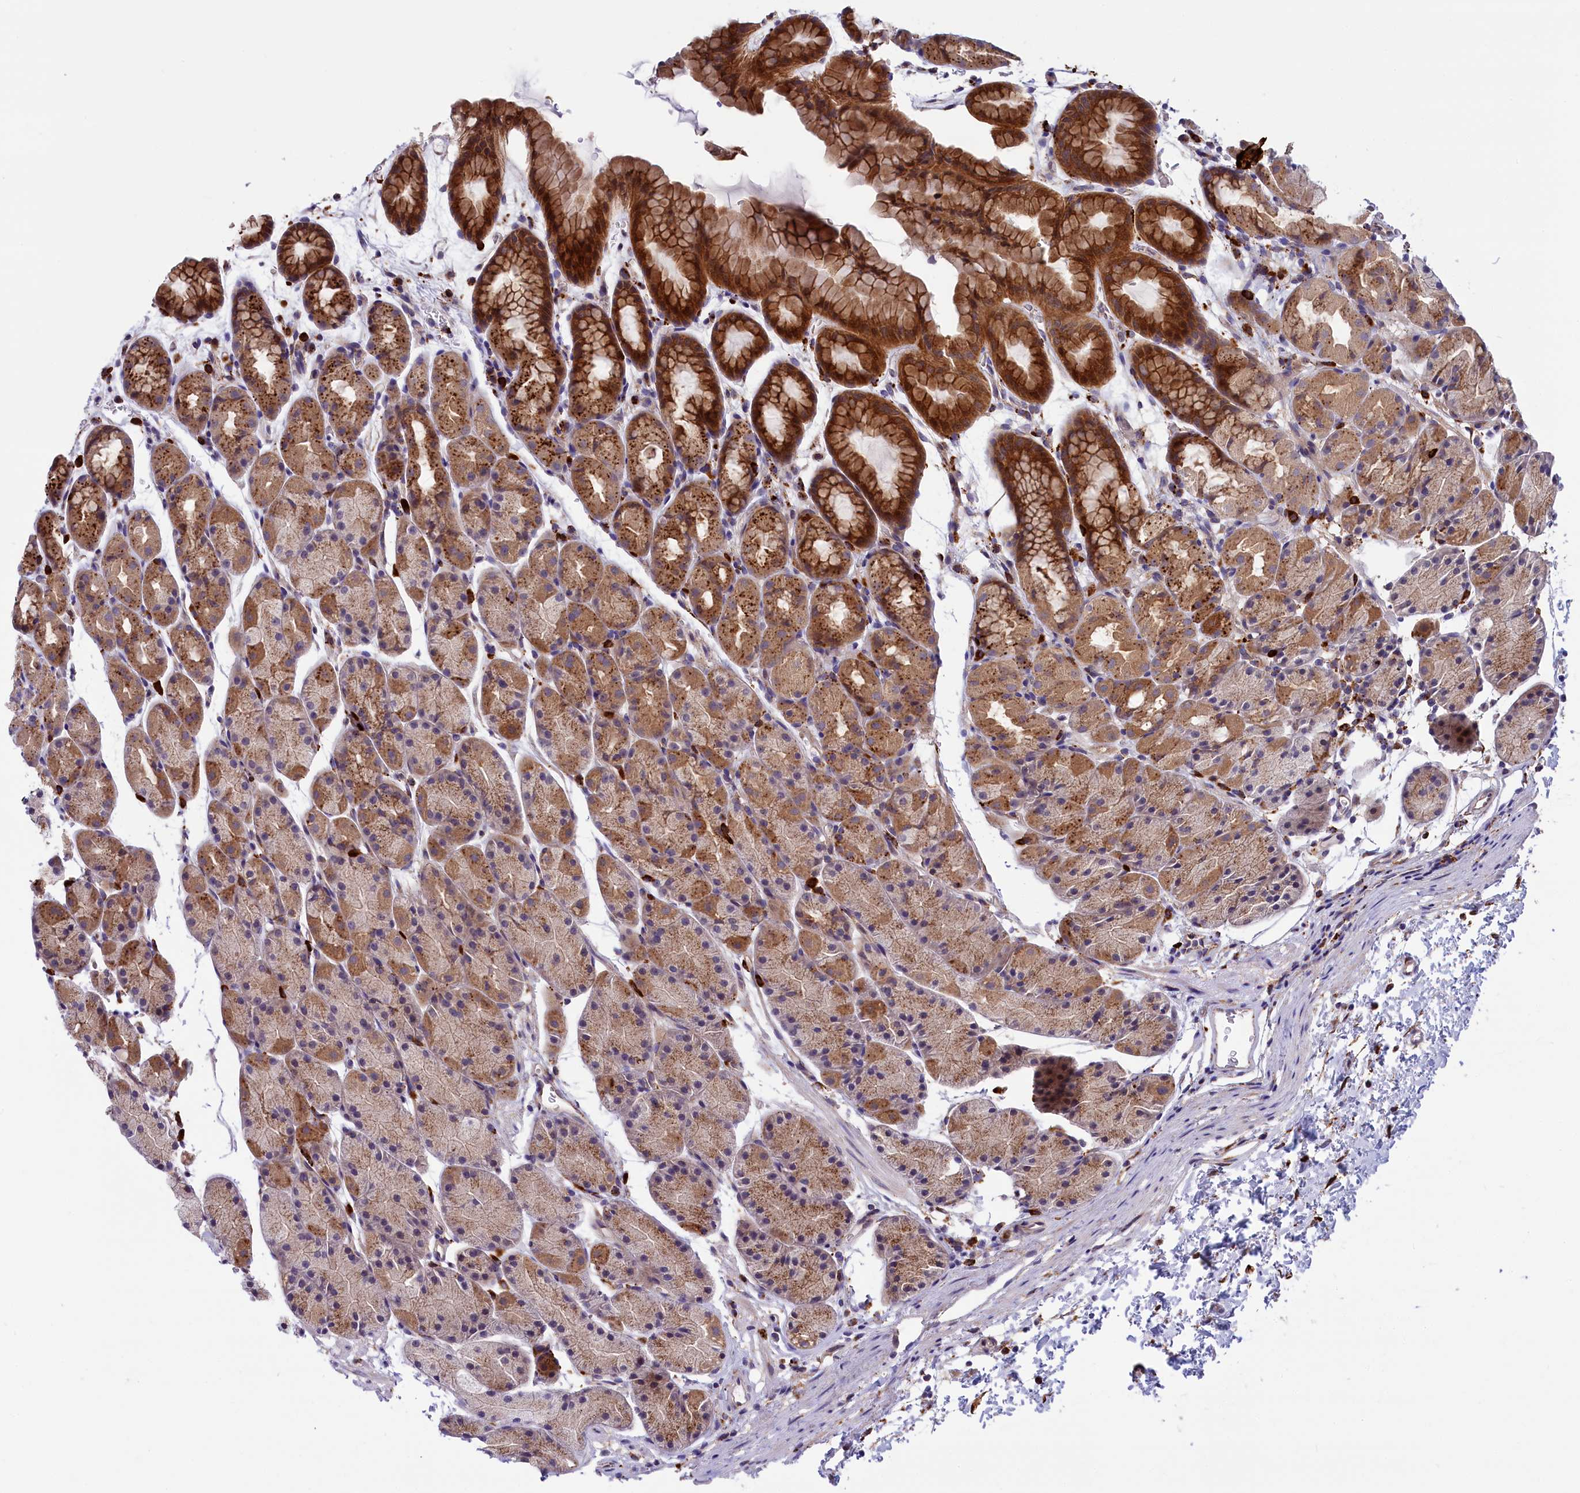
{"staining": {"intensity": "strong", "quantity": ">75%", "location": "cytoplasmic/membranous"}, "tissue": "stomach", "cell_type": "Glandular cells", "image_type": "normal", "snomed": [{"axis": "morphology", "description": "Normal tissue, NOS"}, {"axis": "topography", "description": "Stomach, upper"}, {"axis": "topography", "description": "Stomach"}], "caption": "Strong cytoplasmic/membranous positivity is seen in approximately >75% of glandular cells in benign stomach.", "gene": "MAN2B1", "patient": {"sex": "male", "age": 47}}